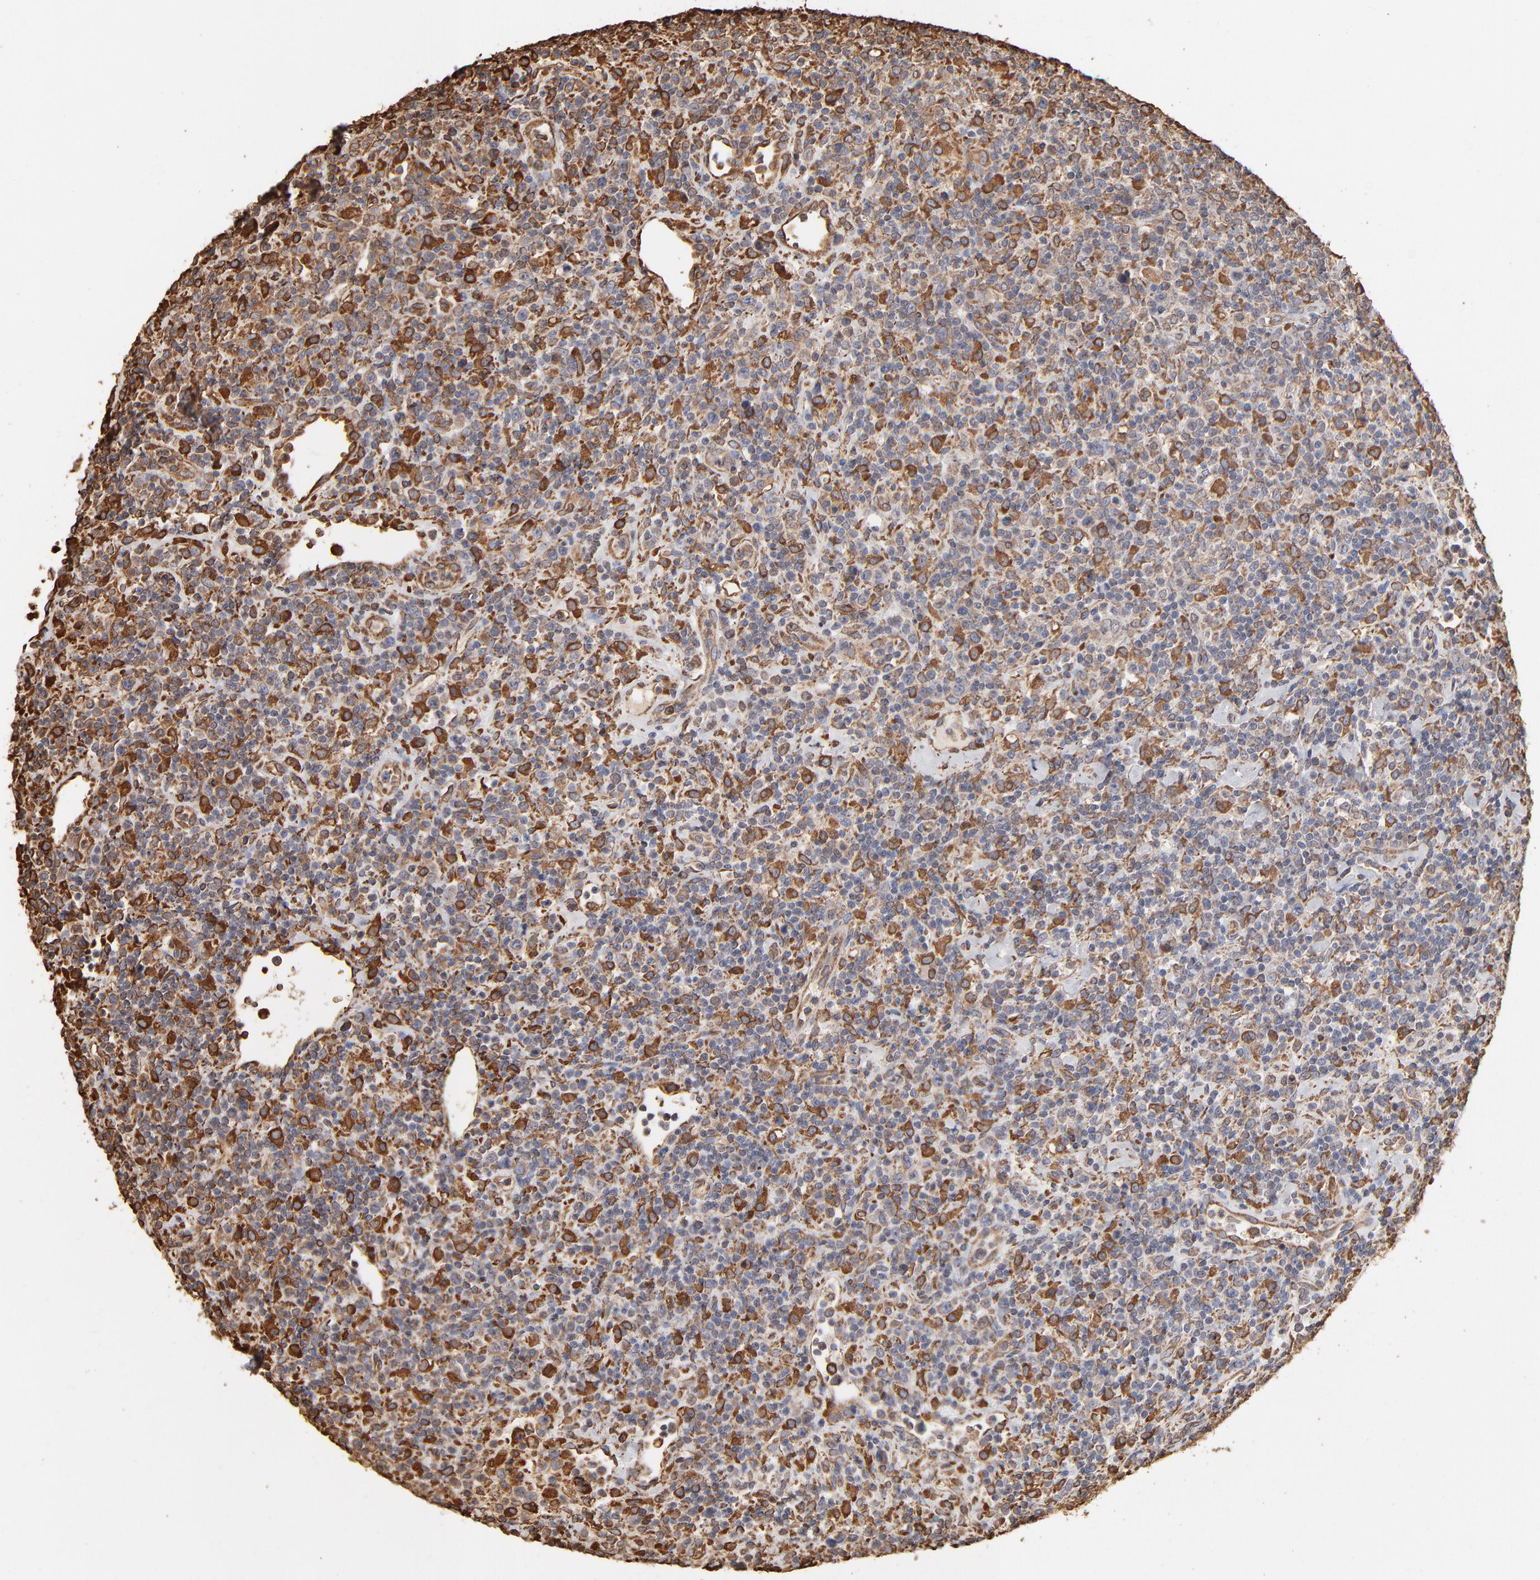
{"staining": {"intensity": "moderate", "quantity": "25%-75%", "location": "cytoplasmic/membranous"}, "tissue": "lymphoma", "cell_type": "Tumor cells", "image_type": "cancer", "snomed": [{"axis": "morphology", "description": "Hodgkin's disease, NOS"}, {"axis": "topography", "description": "Lymph node"}], "caption": "Moderate cytoplasmic/membranous staining for a protein is appreciated in approximately 25%-75% of tumor cells of lymphoma using immunohistochemistry.", "gene": "PDIA3", "patient": {"sex": "male", "age": 65}}